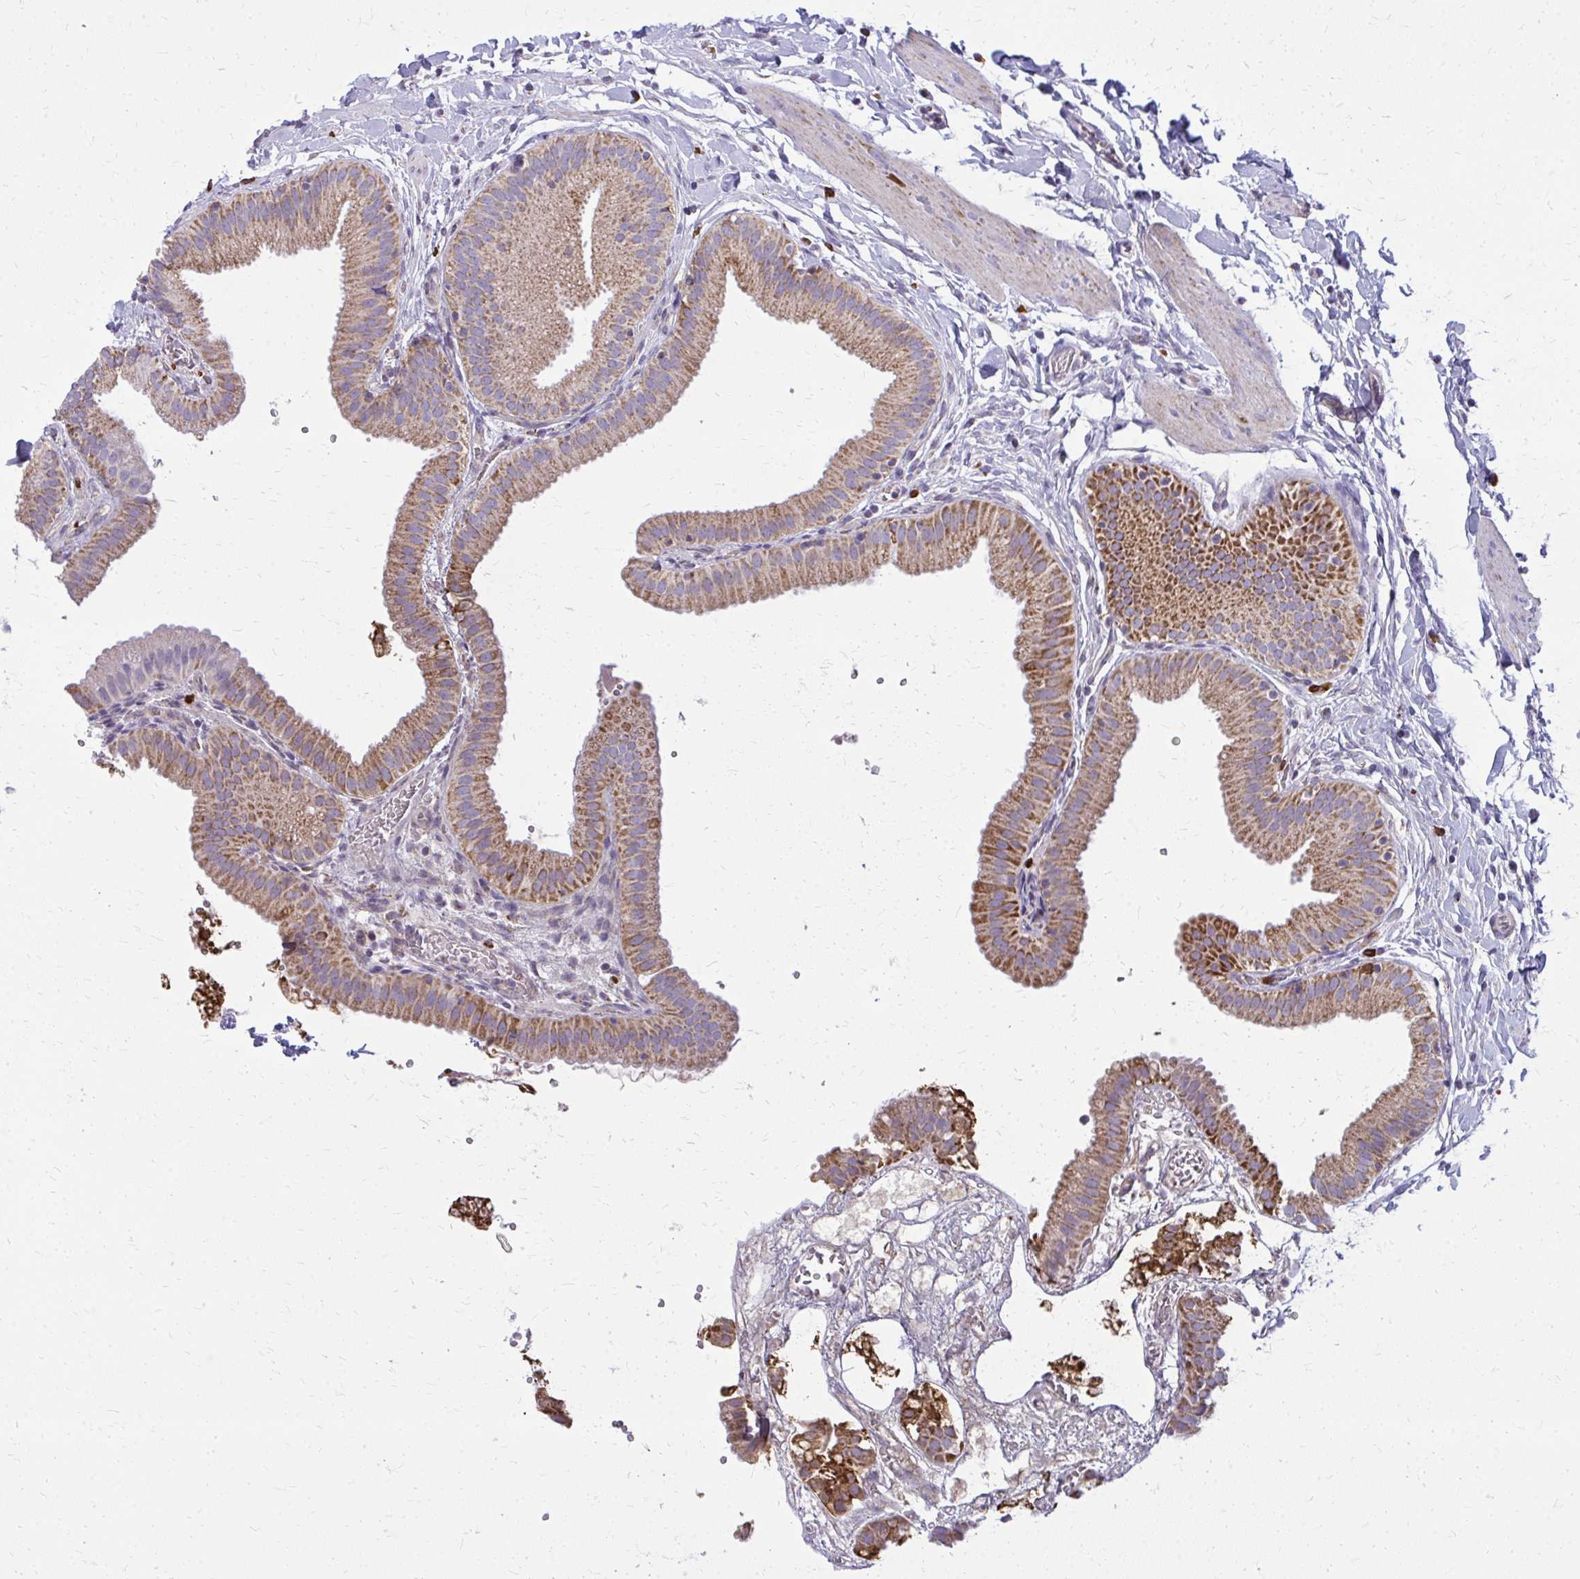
{"staining": {"intensity": "moderate", "quantity": ">75%", "location": "cytoplasmic/membranous"}, "tissue": "gallbladder", "cell_type": "Glandular cells", "image_type": "normal", "snomed": [{"axis": "morphology", "description": "Normal tissue, NOS"}, {"axis": "topography", "description": "Gallbladder"}], "caption": "Protein expression analysis of unremarkable gallbladder shows moderate cytoplasmic/membranous expression in about >75% of glandular cells.", "gene": "IFIT1", "patient": {"sex": "female", "age": 63}}